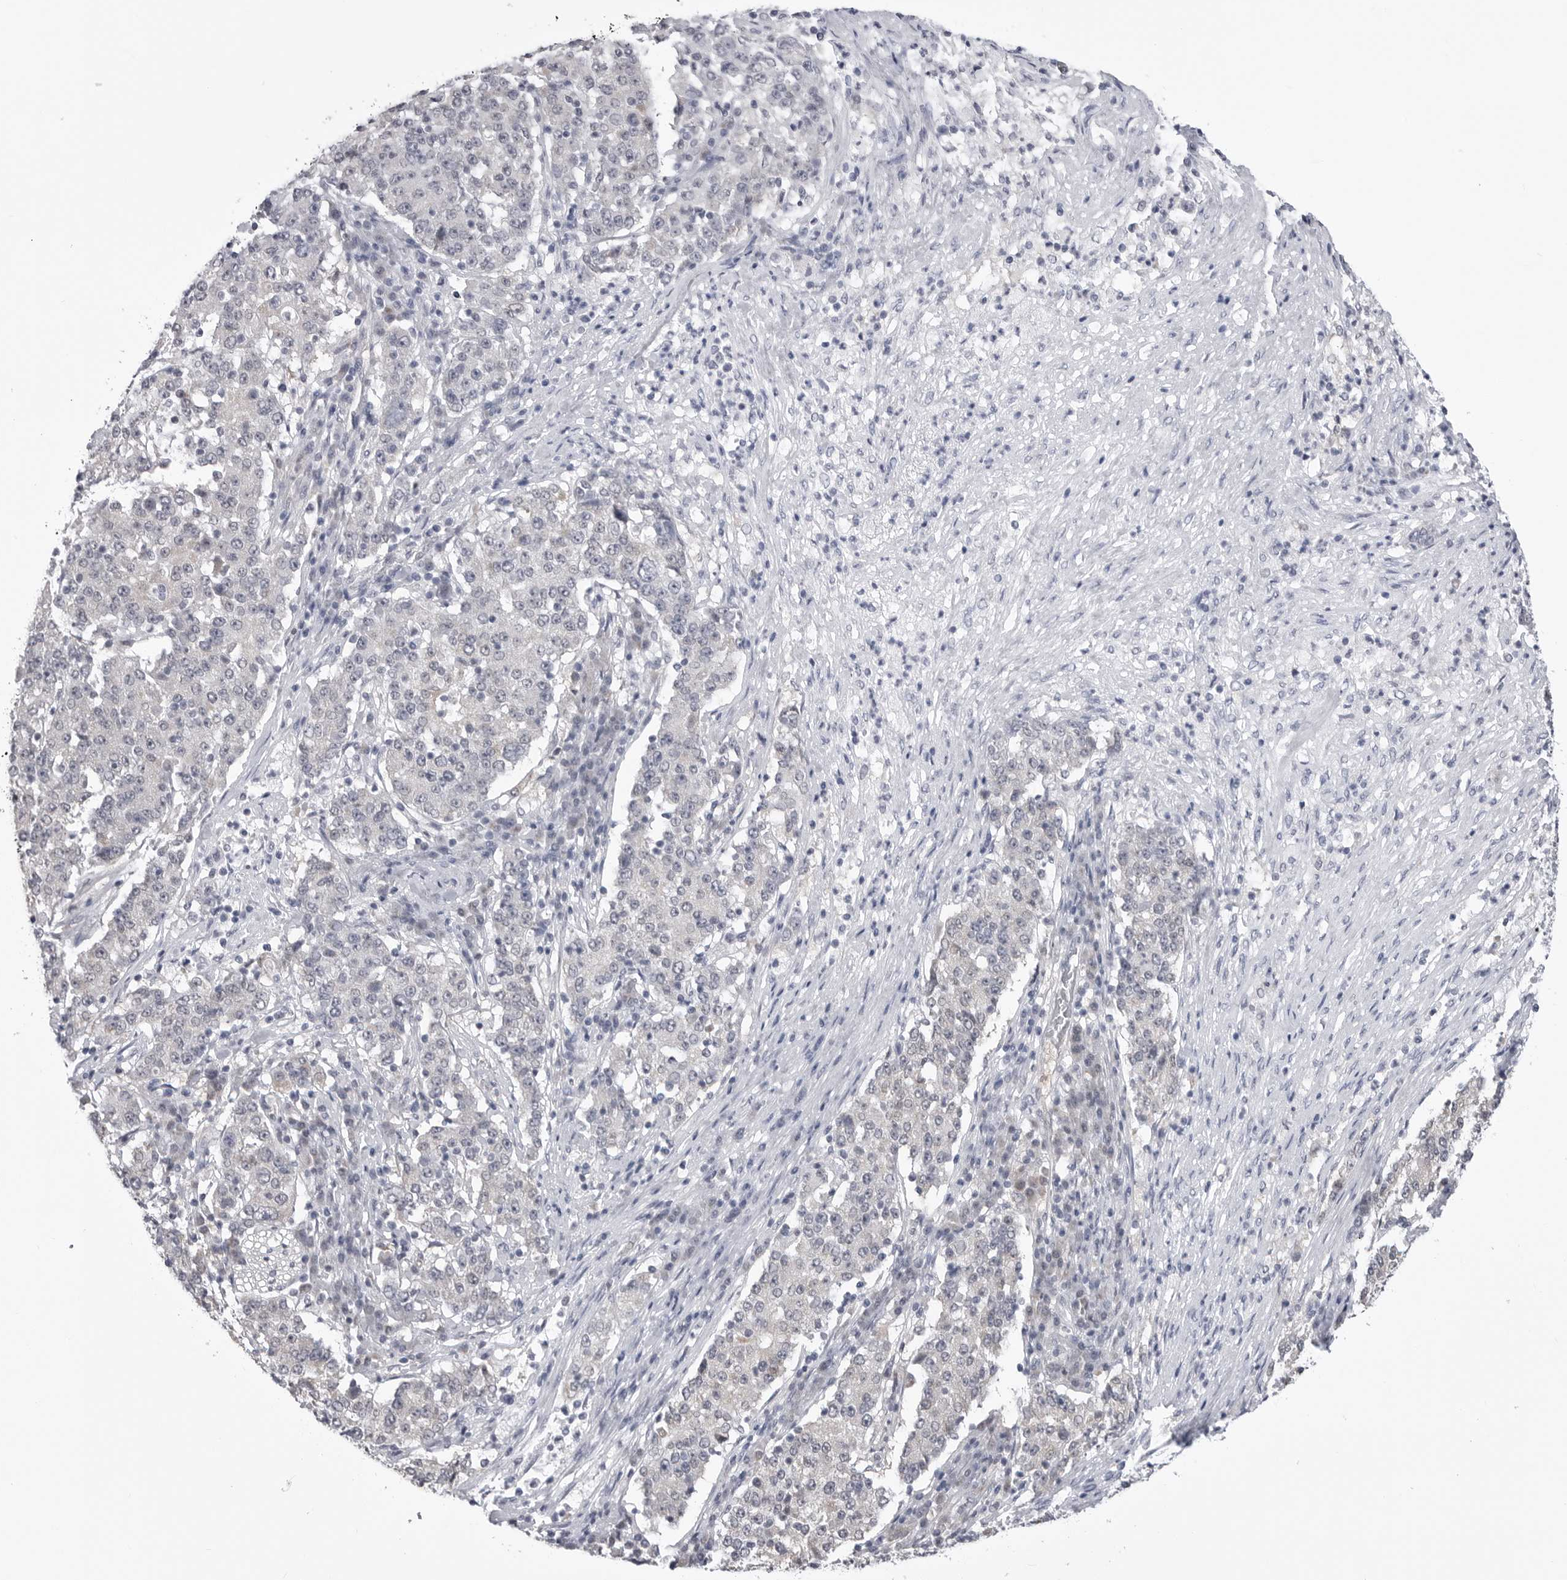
{"staining": {"intensity": "negative", "quantity": "none", "location": "none"}, "tissue": "stomach cancer", "cell_type": "Tumor cells", "image_type": "cancer", "snomed": [{"axis": "morphology", "description": "Adenocarcinoma, NOS"}, {"axis": "topography", "description": "Stomach"}], "caption": "The micrograph demonstrates no staining of tumor cells in adenocarcinoma (stomach).", "gene": "FH", "patient": {"sex": "male", "age": 59}}